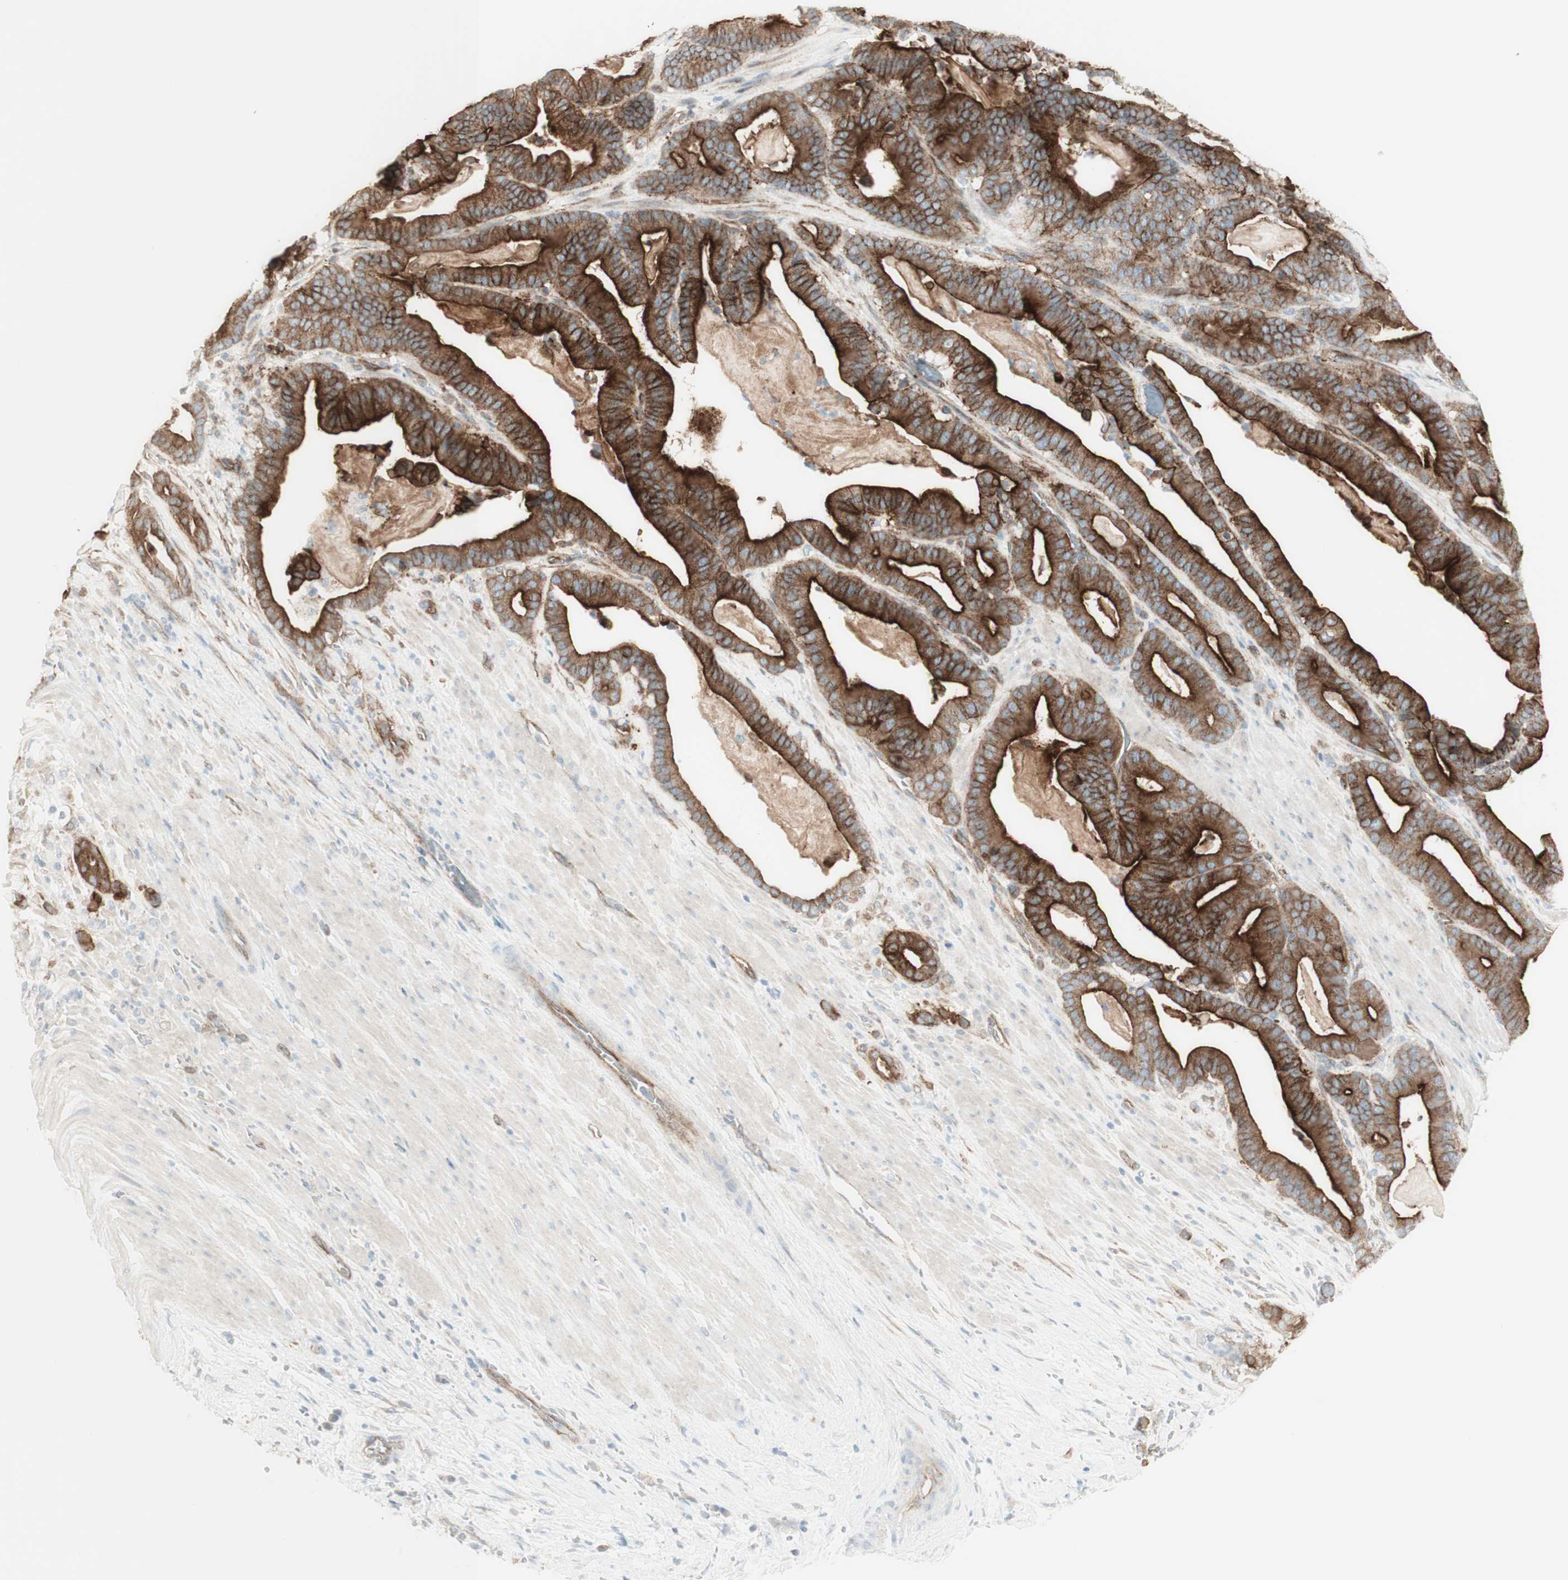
{"staining": {"intensity": "strong", "quantity": "25%-75%", "location": "cytoplasmic/membranous"}, "tissue": "pancreatic cancer", "cell_type": "Tumor cells", "image_type": "cancer", "snomed": [{"axis": "morphology", "description": "Adenocarcinoma, NOS"}, {"axis": "topography", "description": "Pancreas"}], "caption": "An image of human pancreatic cancer stained for a protein exhibits strong cytoplasmic/membranous brown staining in tumor cells.", "gene": "MYO6", "patient": {"sex": "male", "age": 63}}